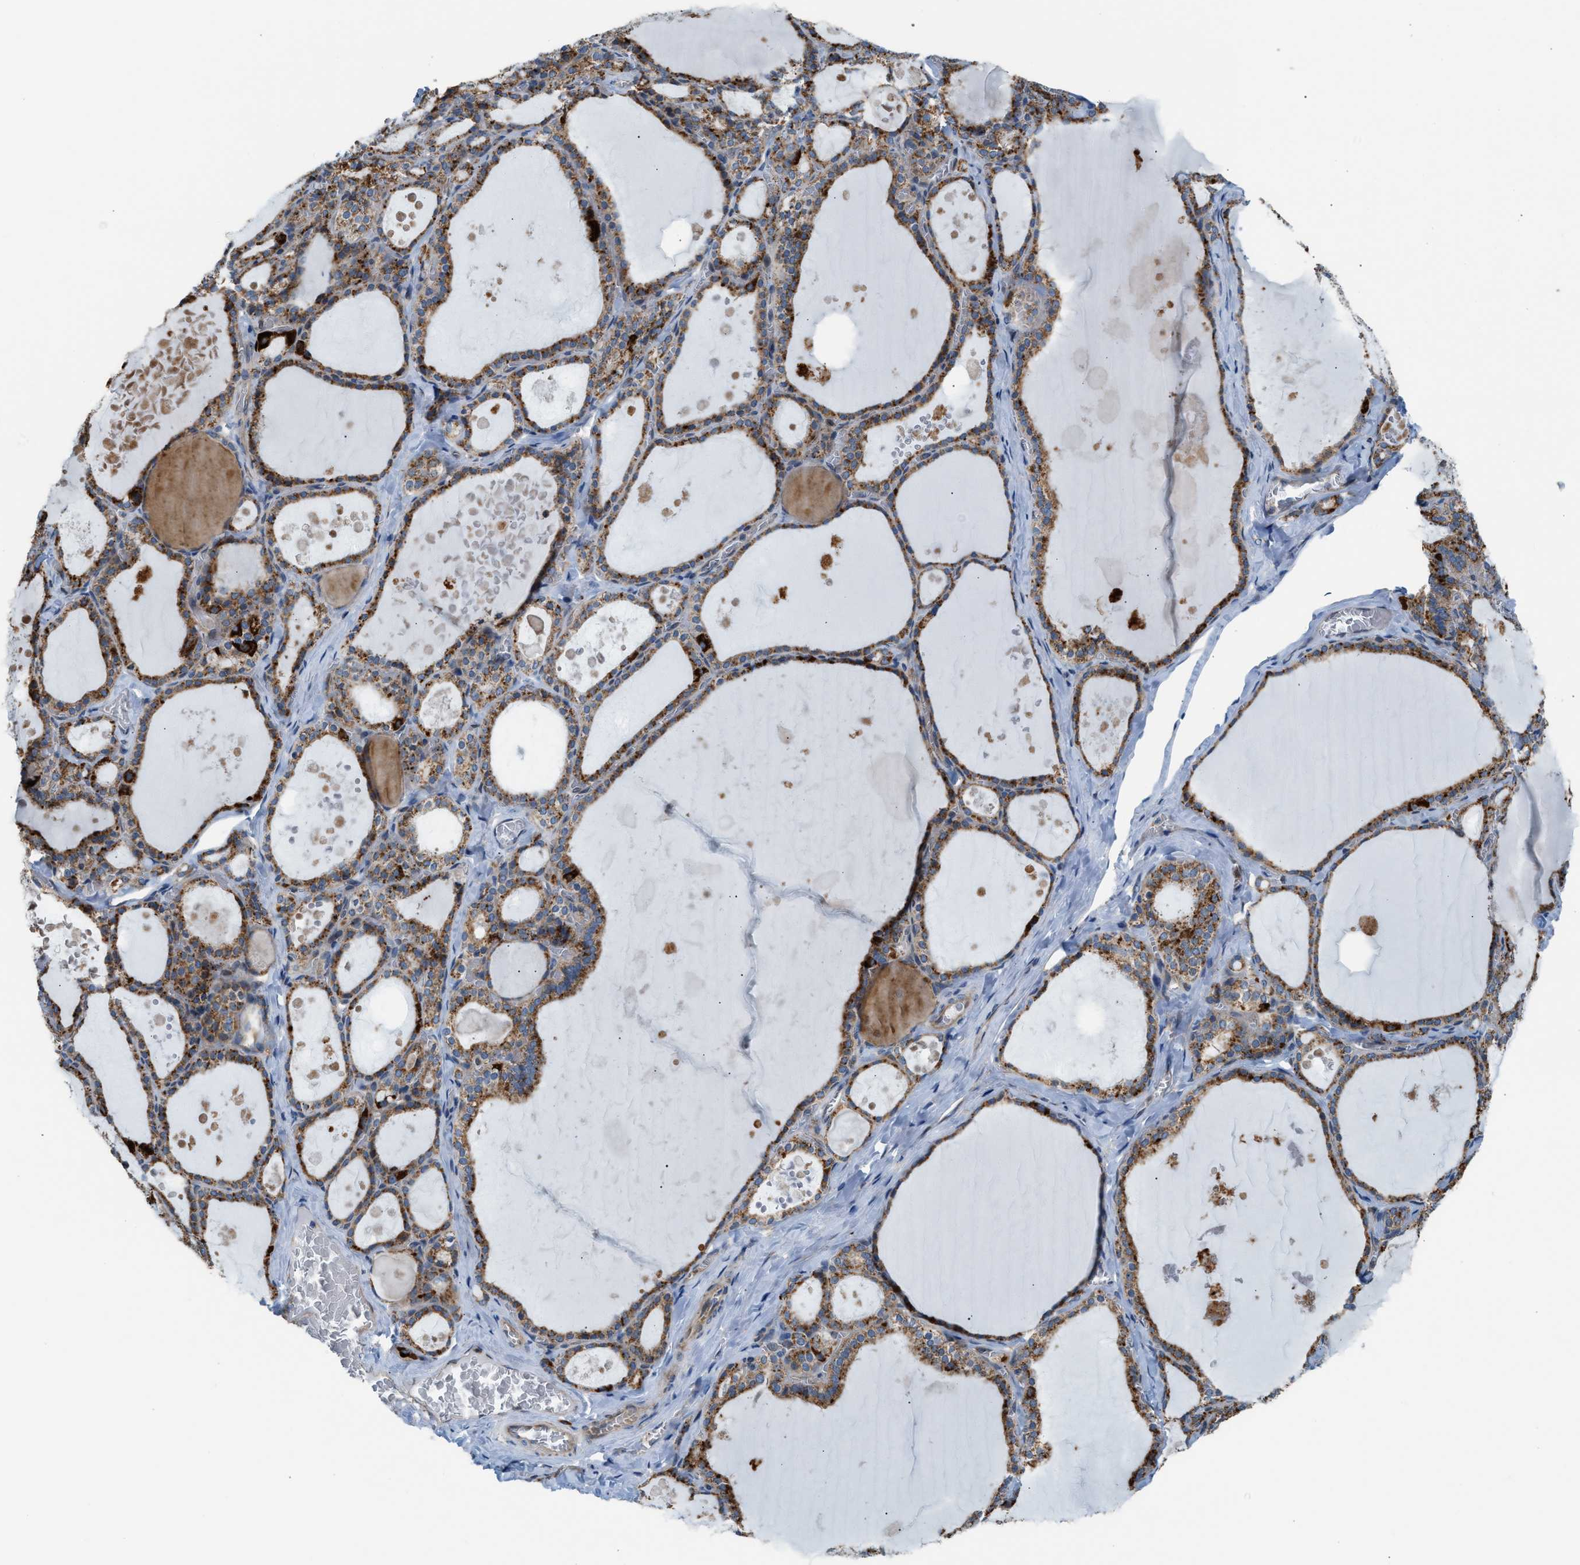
{"staining": {"intensity": "moderate", "quantity": ">75%", "location": "cytoplasmic/membranous"}, "tissue": "thyroid gland", "cell_type": "Glandular cells", "image_type": "normal", "snomed": [{"axis": "morphology", "description": "Normal tissue, NOS"}, {"axis": "topography", "description": "Thyroid gland"}], "caption": "Immunohistochemical staining of normal thyroid gland reveals >75% levels of moderate cytoplasmic/membranous protein staining in approximately >75% of glandular cells. (DAB (3,3'-diaminobenzidine) IHC with brightfield microscopy, high magnification).", "gene": "PDCL", "patient": {"sex": "male", "age": 56}}